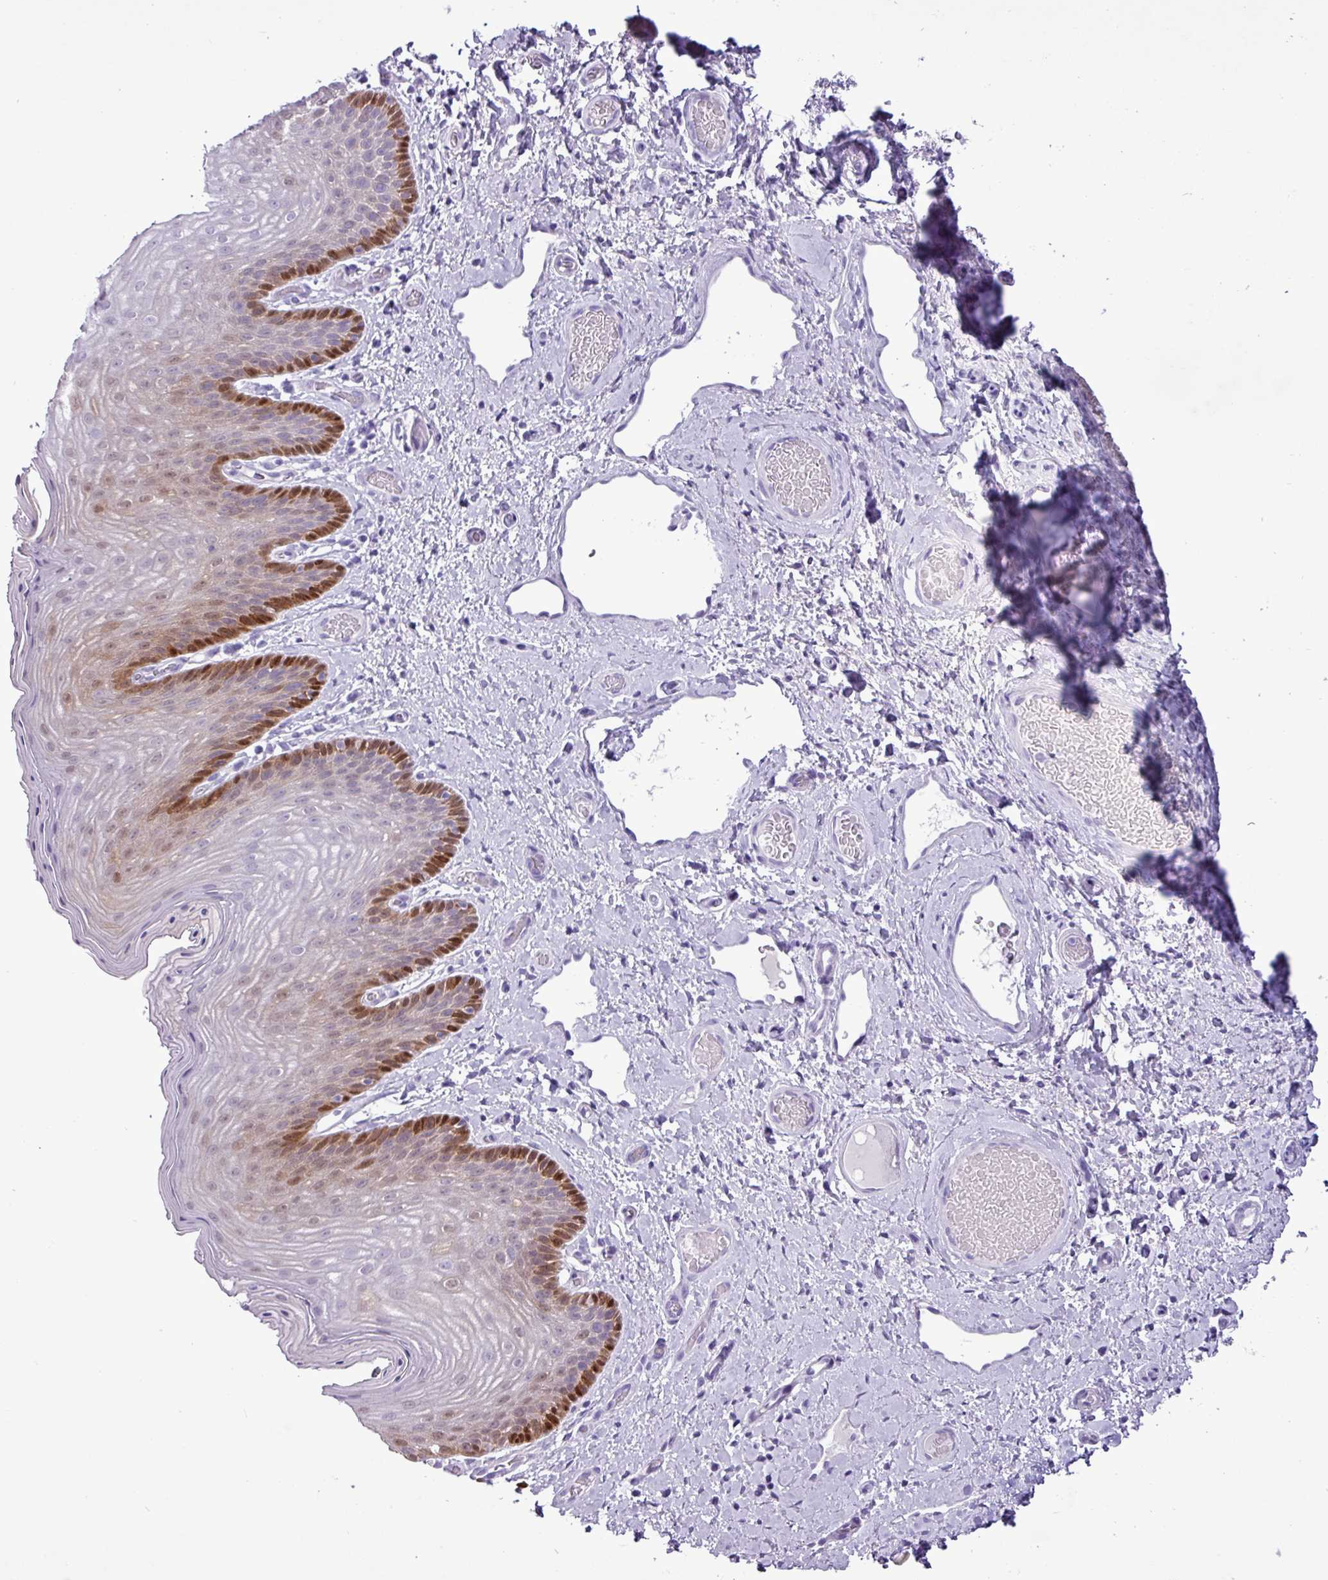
{"staining": {"intensity": "strong", "quantity": "<25%", "location": "cytoplasmic/membranous,nuclear"}, "tissue": "skin", "cell_type": "Epidermal cells", "image_type": "normal", "snomed": [{"axis": "morphology", "description": "Normal tissue, NOS"}, {"axis": "topography", "description": "Anal"}], "caption": "Normal skin demonstrates strong cytoplasmic/membranous,nuclear positivity in about <25% of epidermal cells, visualized by immunohistochemistry.", "gene": "ALDH3A1", "patient": {"sex": "female", "age": 40}}